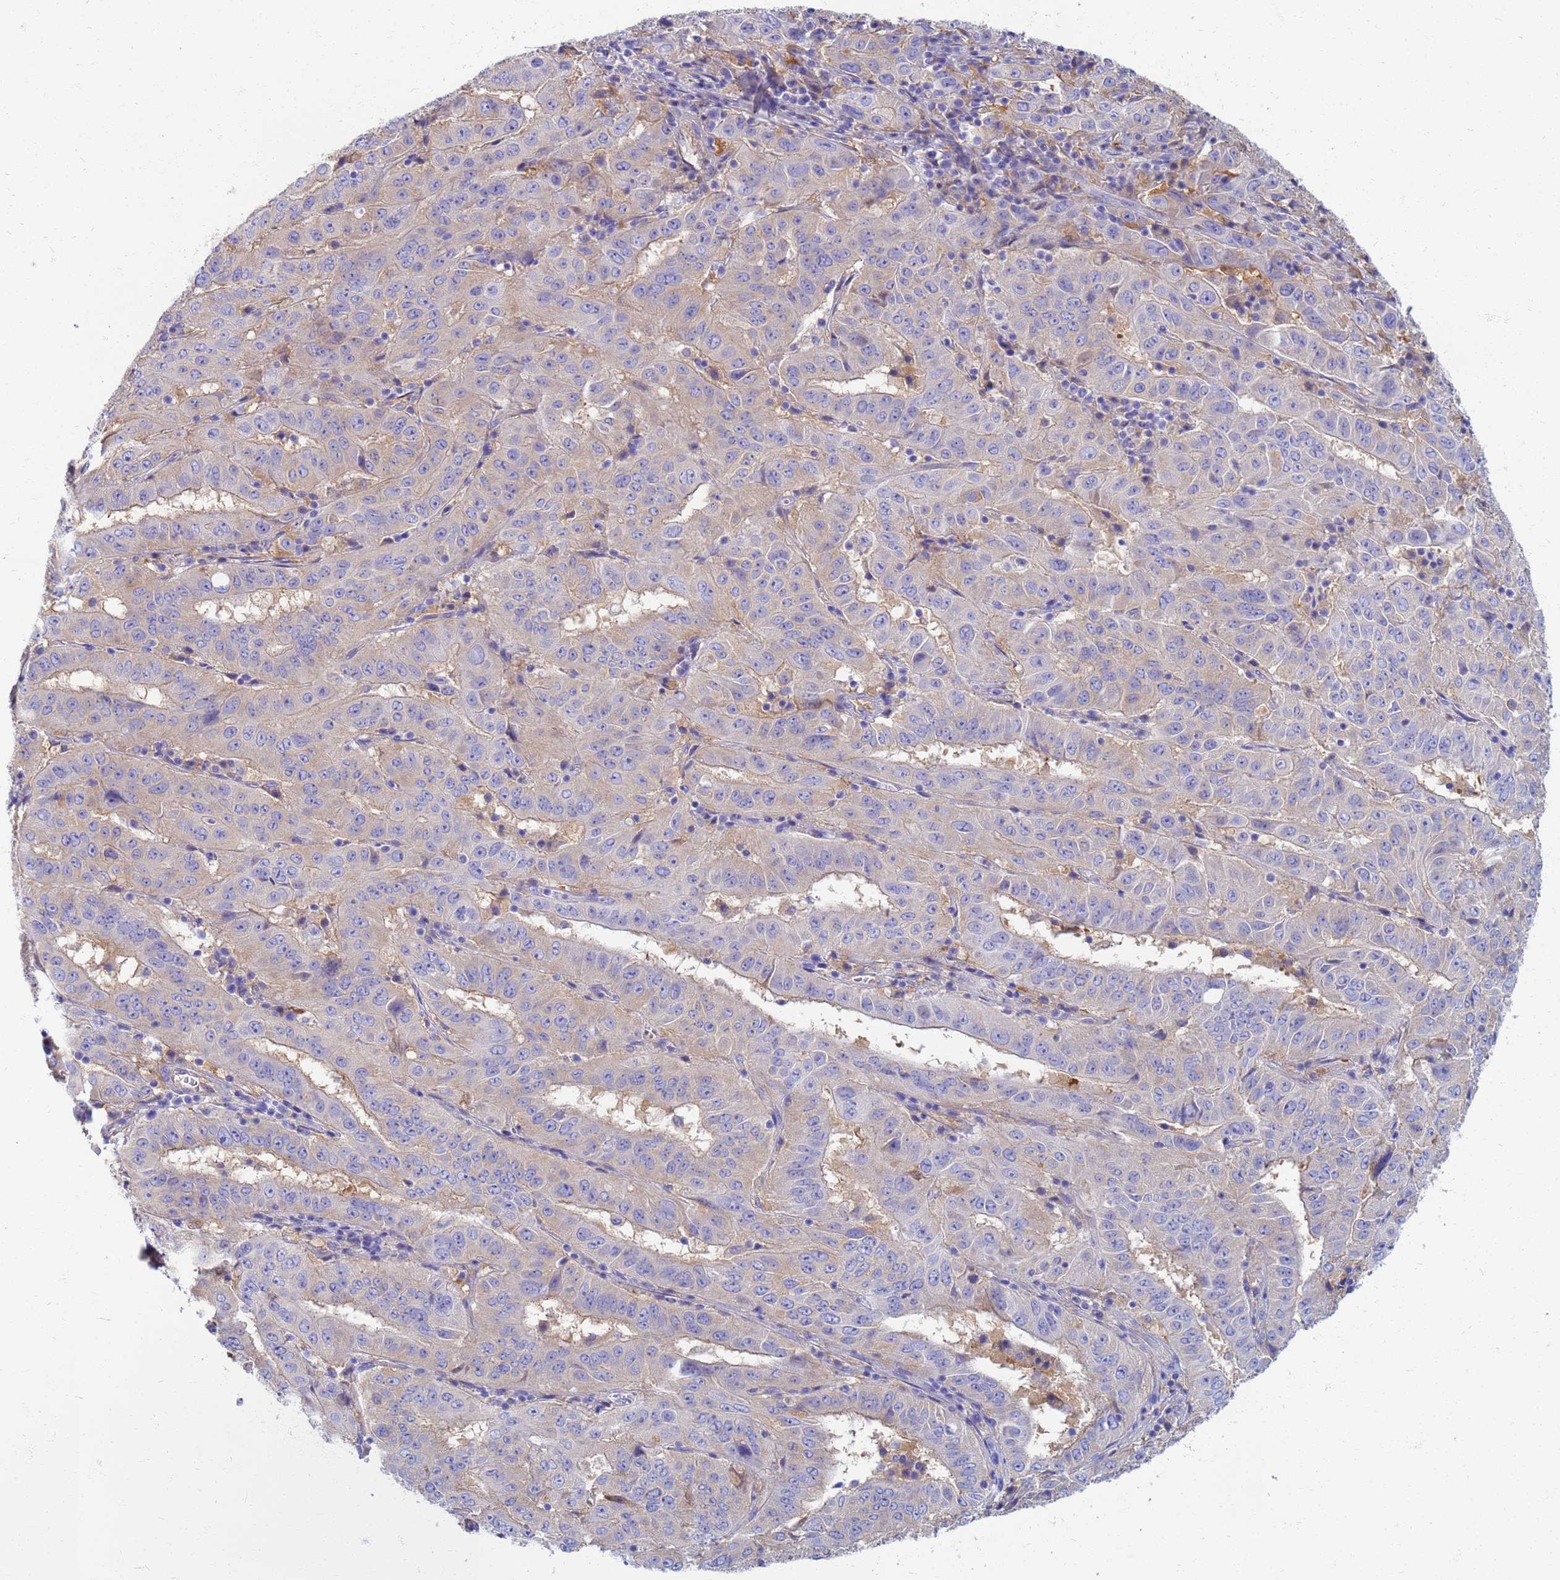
{"staining": {"intensity": "weak", "quantity": "25%-75%", "location": "cytoplasmic/membranous"}, "tissue": "pancreatic cancer", "cell_type": "Tumor cells", "image_type": "cancer", "snomed": [{"axis": "morphology", "description": "Adenocarcinoma, NOS"}, {"axis": "topography", "description": "Pancreas"}], "caption": "Pancreatic cancer stained for a protein demonstrates weak cytoplasmic/membranous positivity in tumor cells. (DAB IHC with brightfield microscopy, high magnification).", "gene": "EEA1", "patient": {"sex": "male", "age": 63}}